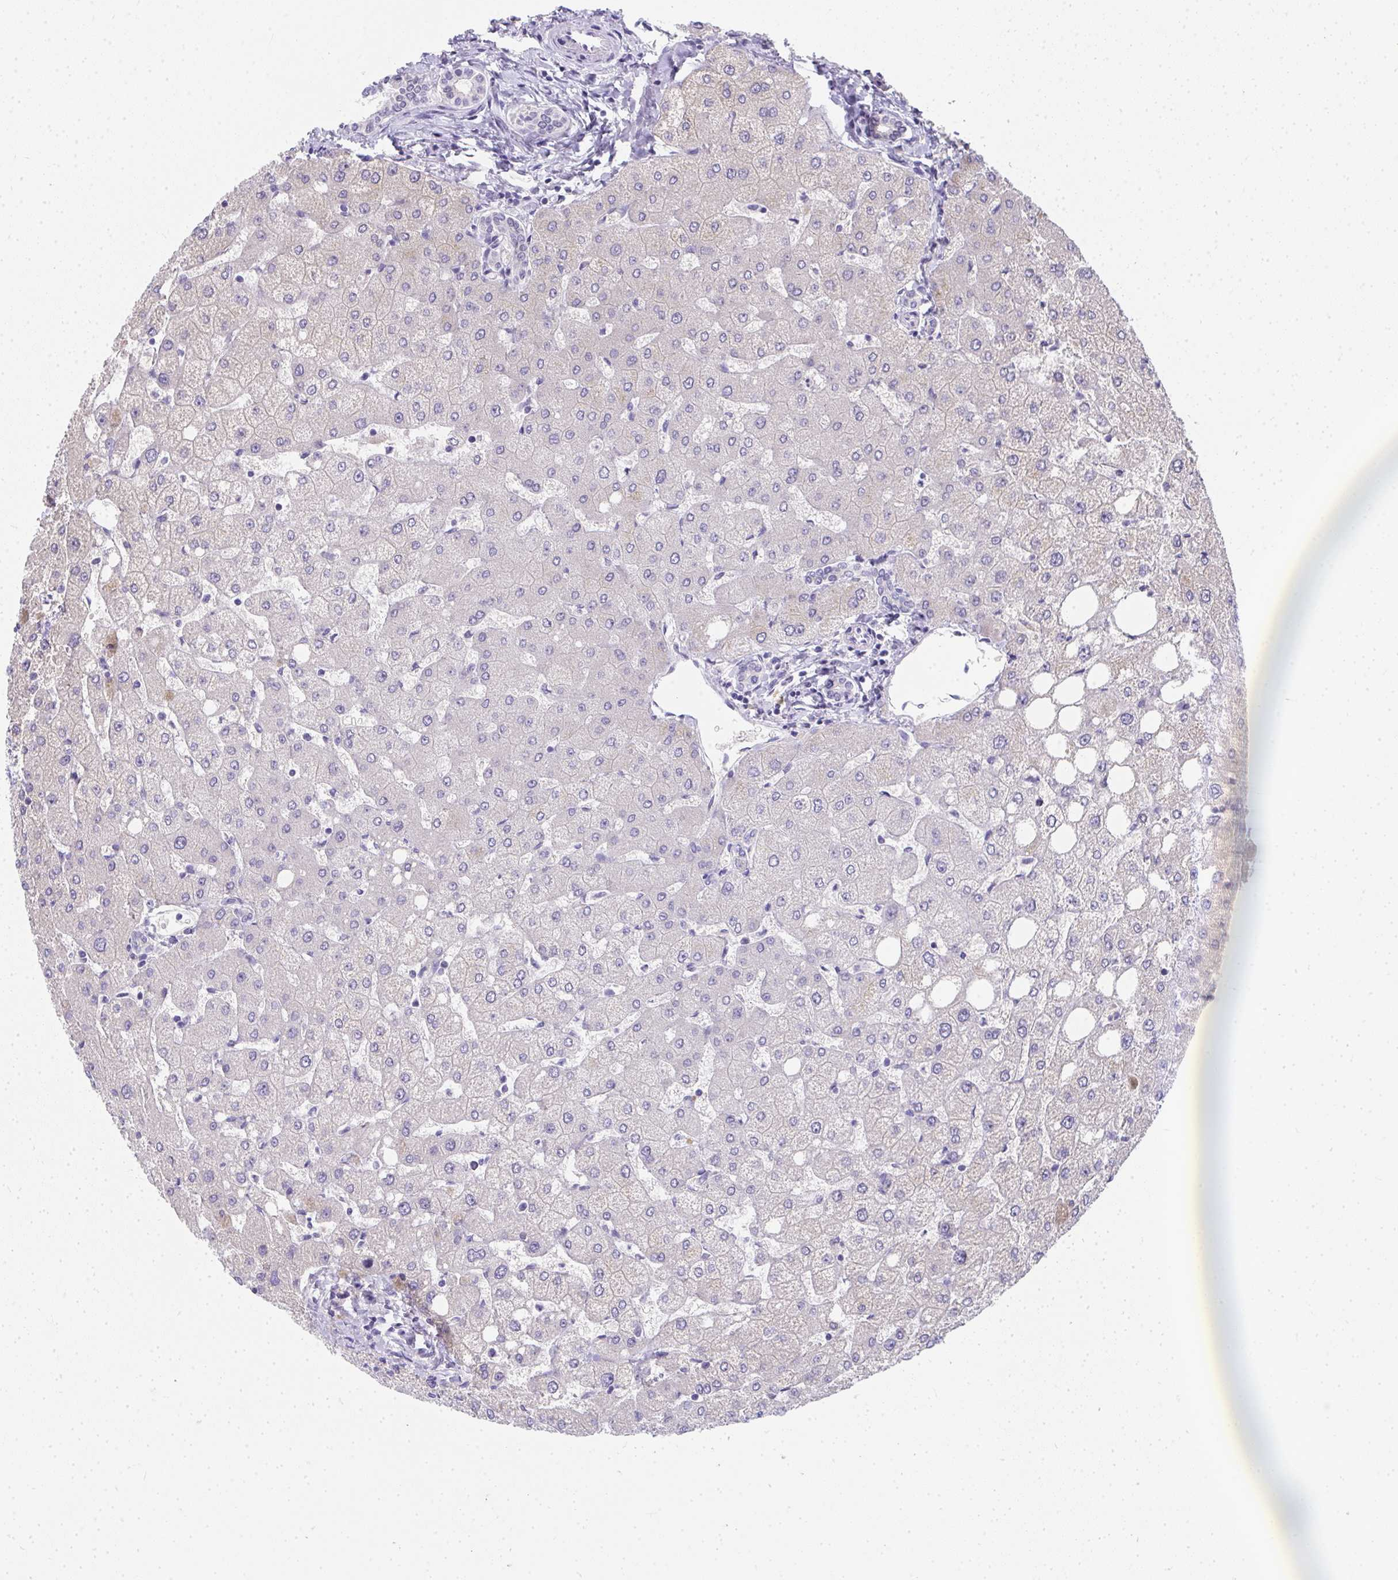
{"staining": {"intensity": "negative", "quantity": "none", "location": "none"}, "tissue": "liver", "cell_type": "Cholangiocytes", "image_type": "normal", "snomed": [{"axis": "morphology", "description": "Normal tissue, NOS"}, {"axis": "topography", "description": "Liver"}], "caption": "A high-resolution photomicrograph shows immunohistochemistry staining of benign liver, which exhibits no significant staining in cholangiocytes.", "gene": "ZSWIM3", "patient": {"sex": "female", "age": 54}}